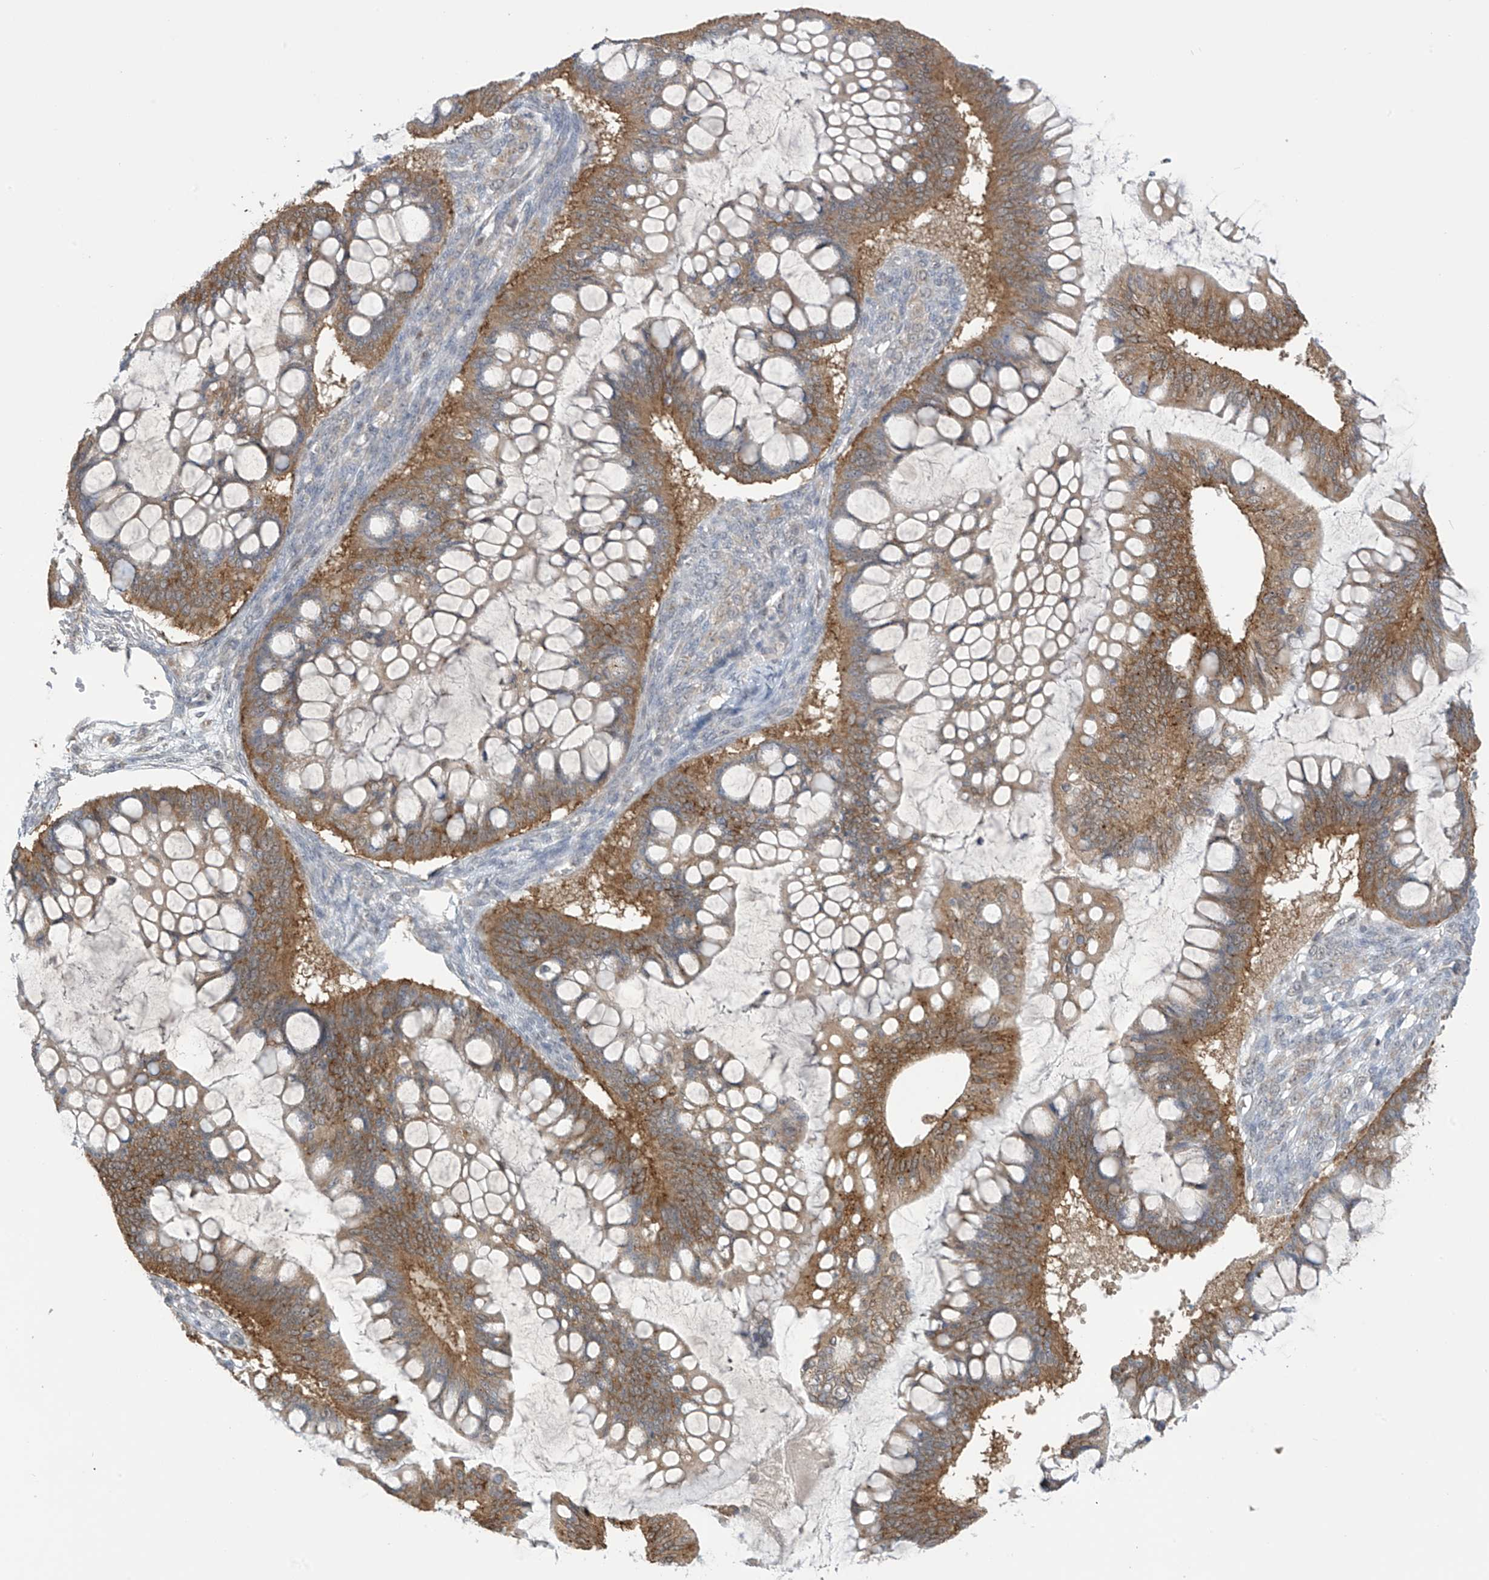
{"staining": {"intensity": "moderate", "quantity": ">75%", "location": "cytoplasmic/membranous"}, "tissue": "ovarian cancer", "cell_type": "Tumor cells", "image_type": "cancer", "snomed": [{"axis": "morphology", "description": "Cystadenocarcinoma, mucinous, NOS"}, {"axis": "topography", "description": "Ovary"}], "caption": "DAB immunohistochemical staining of human mucinous cystadenocarcinoma (ovarian) shows moderate cytoplasmic/membranous protein staining in about >75% of tumor cells. (DAB IHC with brightfield microscopy, high magnification).", "gene": "KIAA1522", "patient": {"sex": "female", "age": 73}}